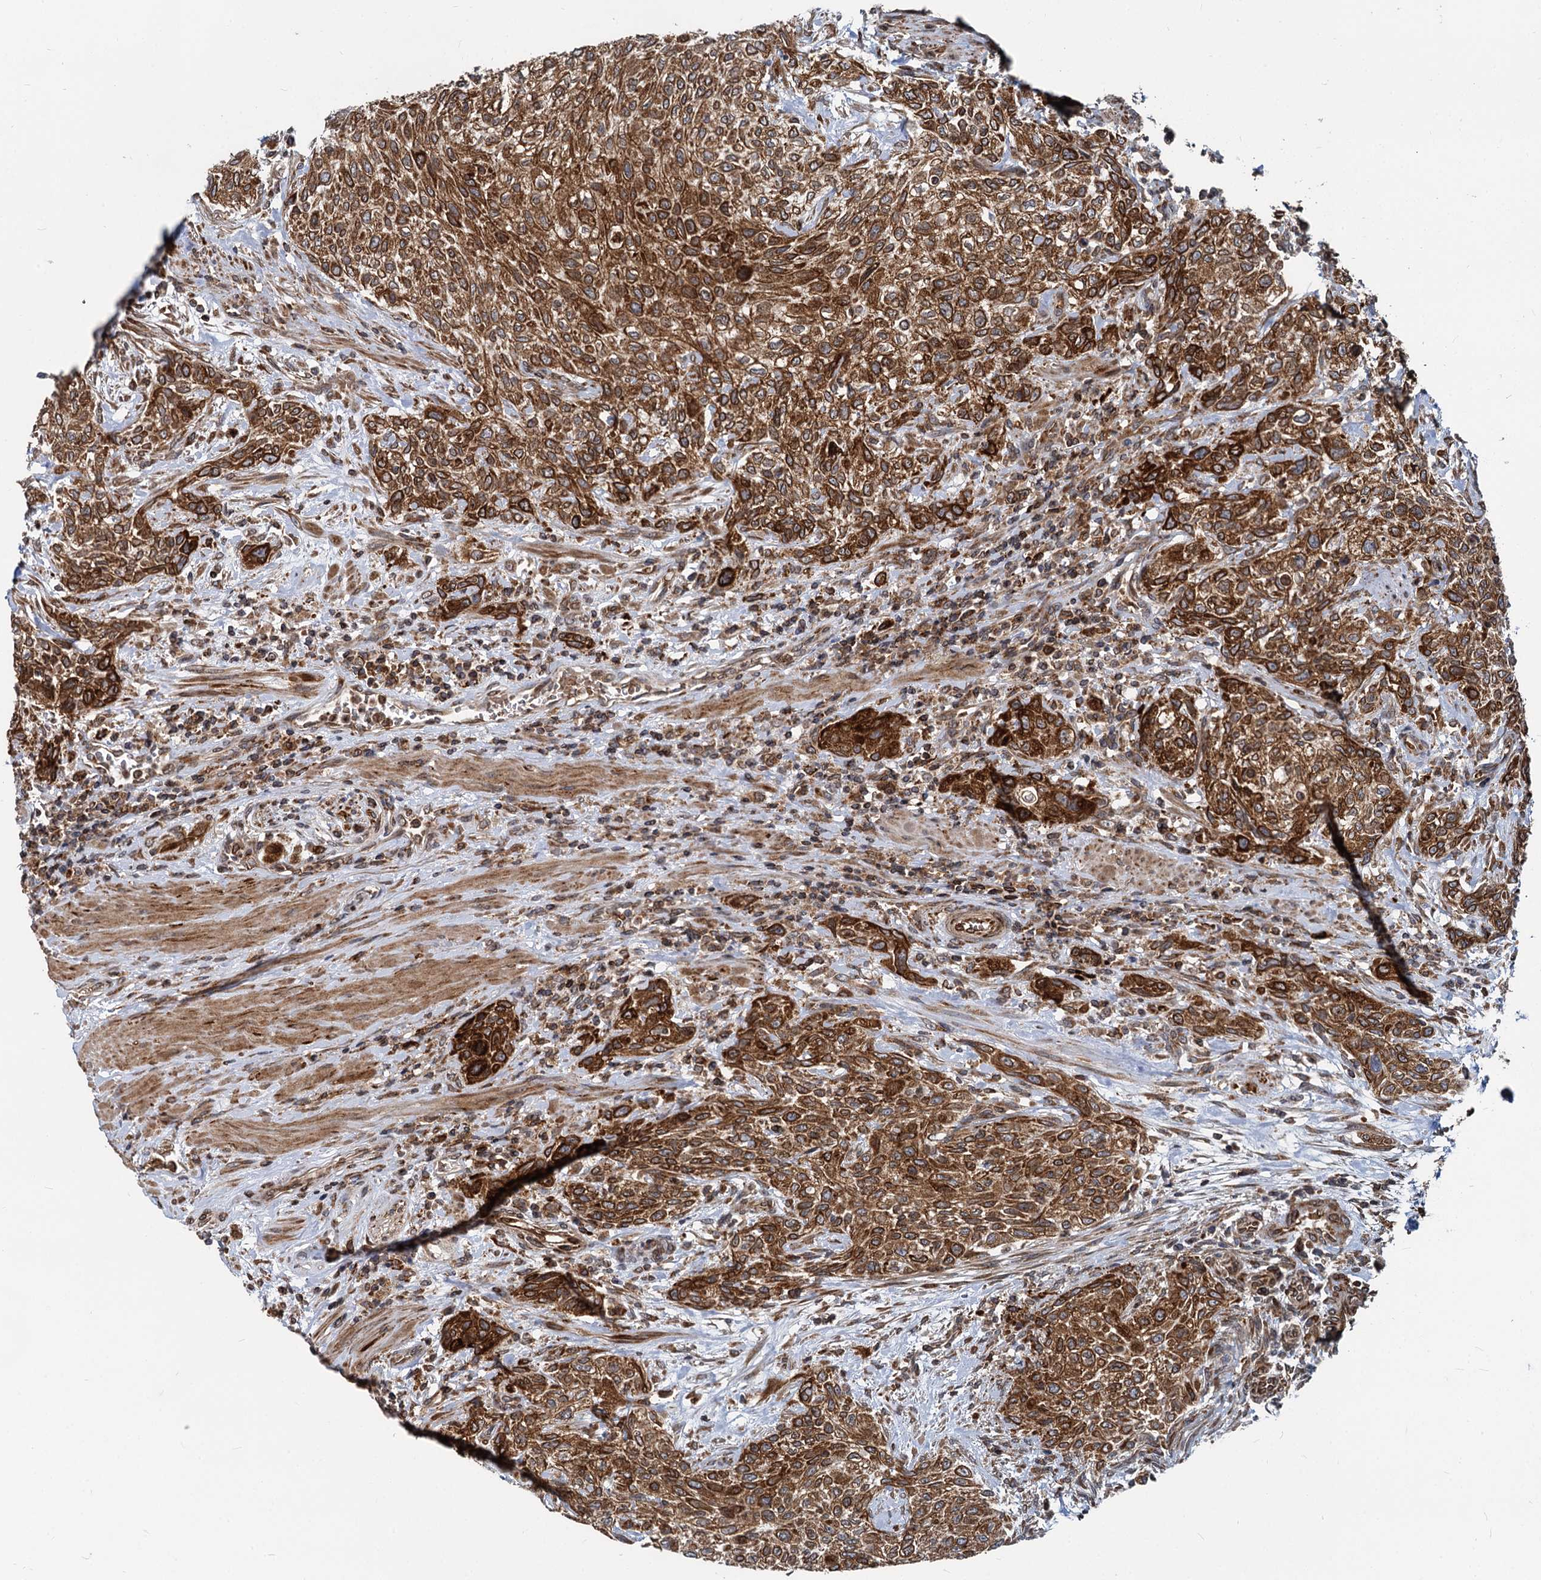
{"staining": {"intensity": "strong", "quantity": ">75%", "location": "cytoplasmic/membranous"}, "tissue": "urothelial cancer", "cell_type": "Tumor cells", "image_type": "cancer", "snomed": [{"axis": "morphology", "description": "Normal tissue, NOS"}, {"axis": "morphology", "description": "Urothelial carcinoma, NOS"}, {"axis": "topography", "description": "Urinary bladder"}, {"axis": "topography", "description": "Peripheral nerve tissue"}], "caption": "Protein analysis of urothelial cancer tissue shows strong cytoplasmic/membranous staining in approximately >75% of tumor cells.", "gene": "STIM1", "patient": {"sex": "male", "age": 35}}